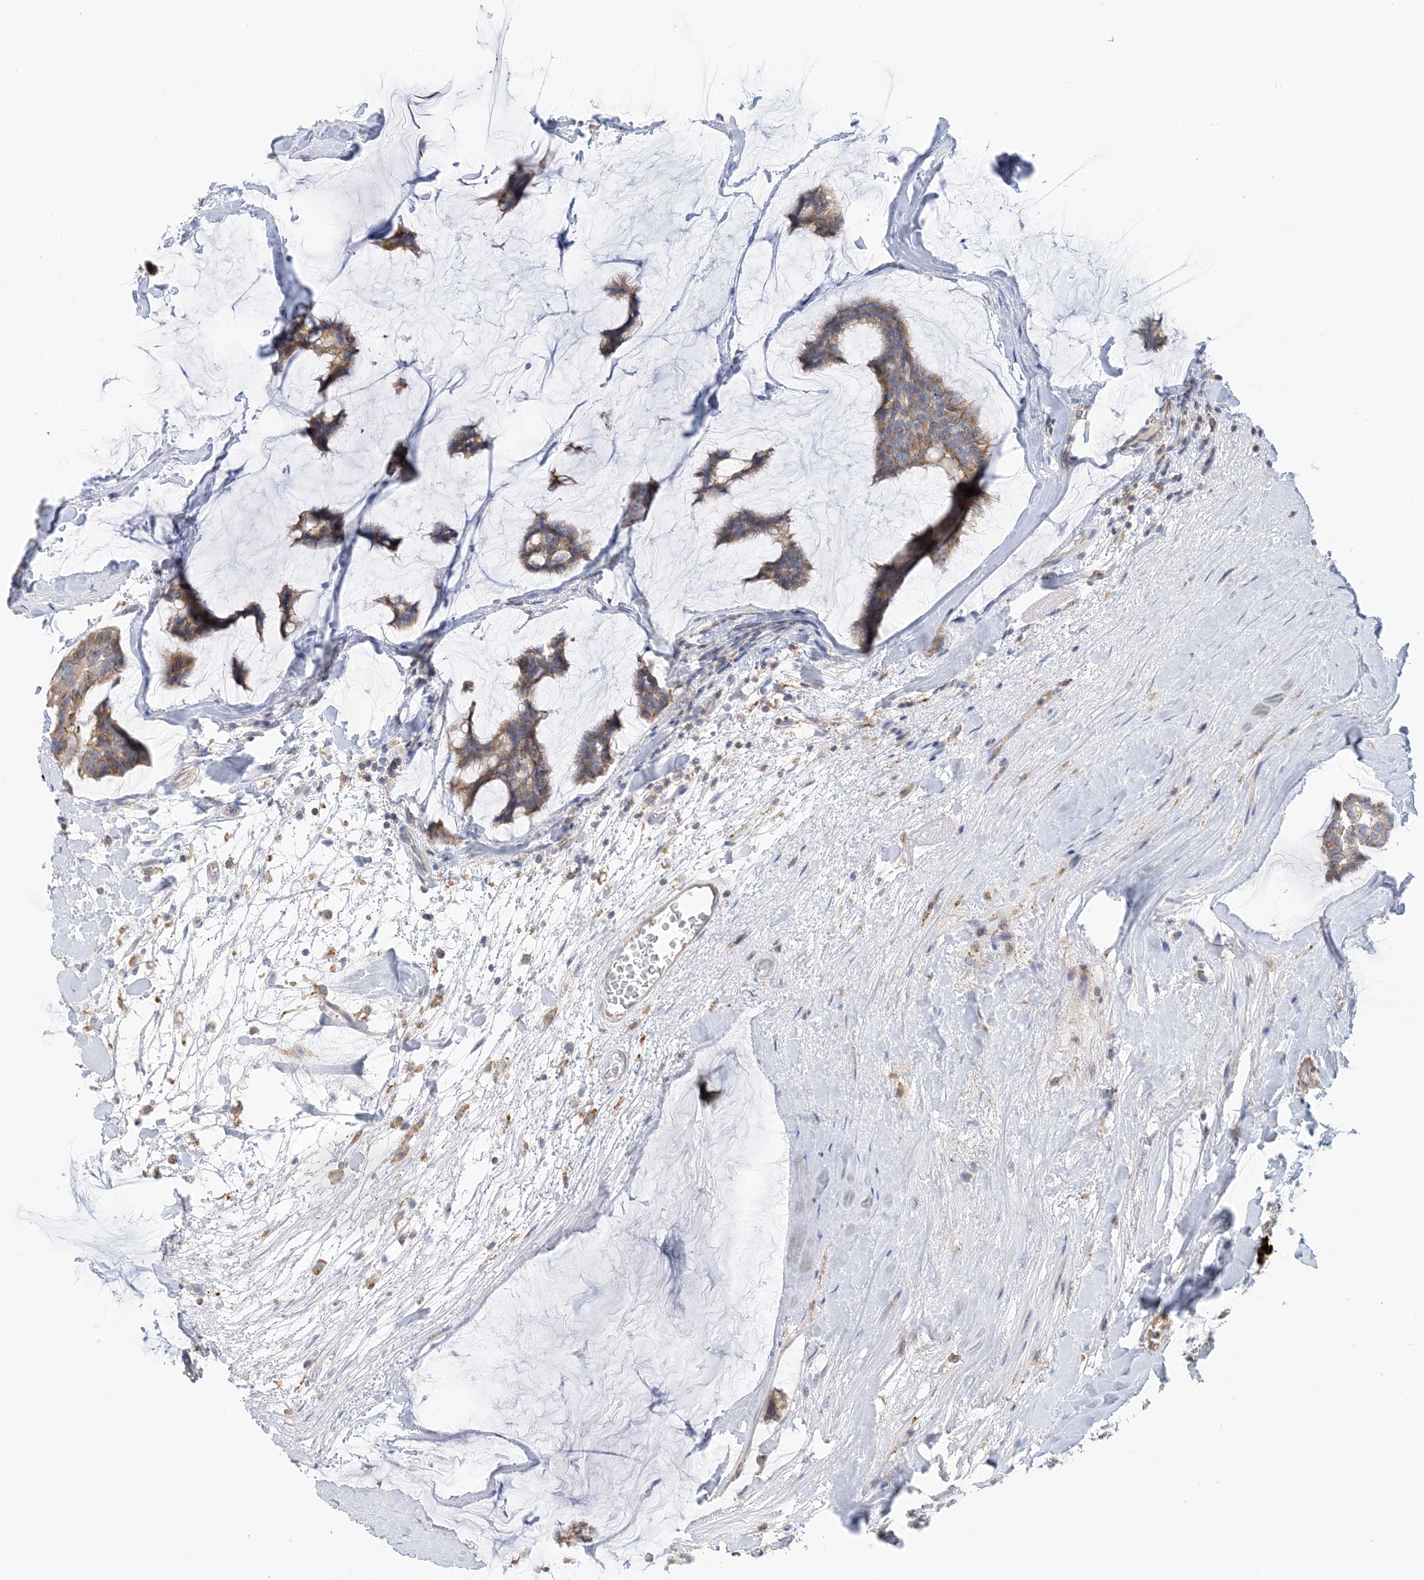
{"staining": {"intensity": "weak", "quantity": ">75%", "location": "cytoplasmic/membranous"}, "tissue": "breast cancer", "cell_type": "Tumor cells", "image_type": "cancer", "snomed": [{"axis": "morphology", "description": "Duct carcinoma"}, {"axis": "topography", "description": "Breast"}], "caption": "A brown stain labels weak cytoplasmic/membranous positivity of a protein in intraductal carcinoma (breast) tumor cells.", "gene": "CALHM5", "patient": {"sex": "female", "age": 93}}